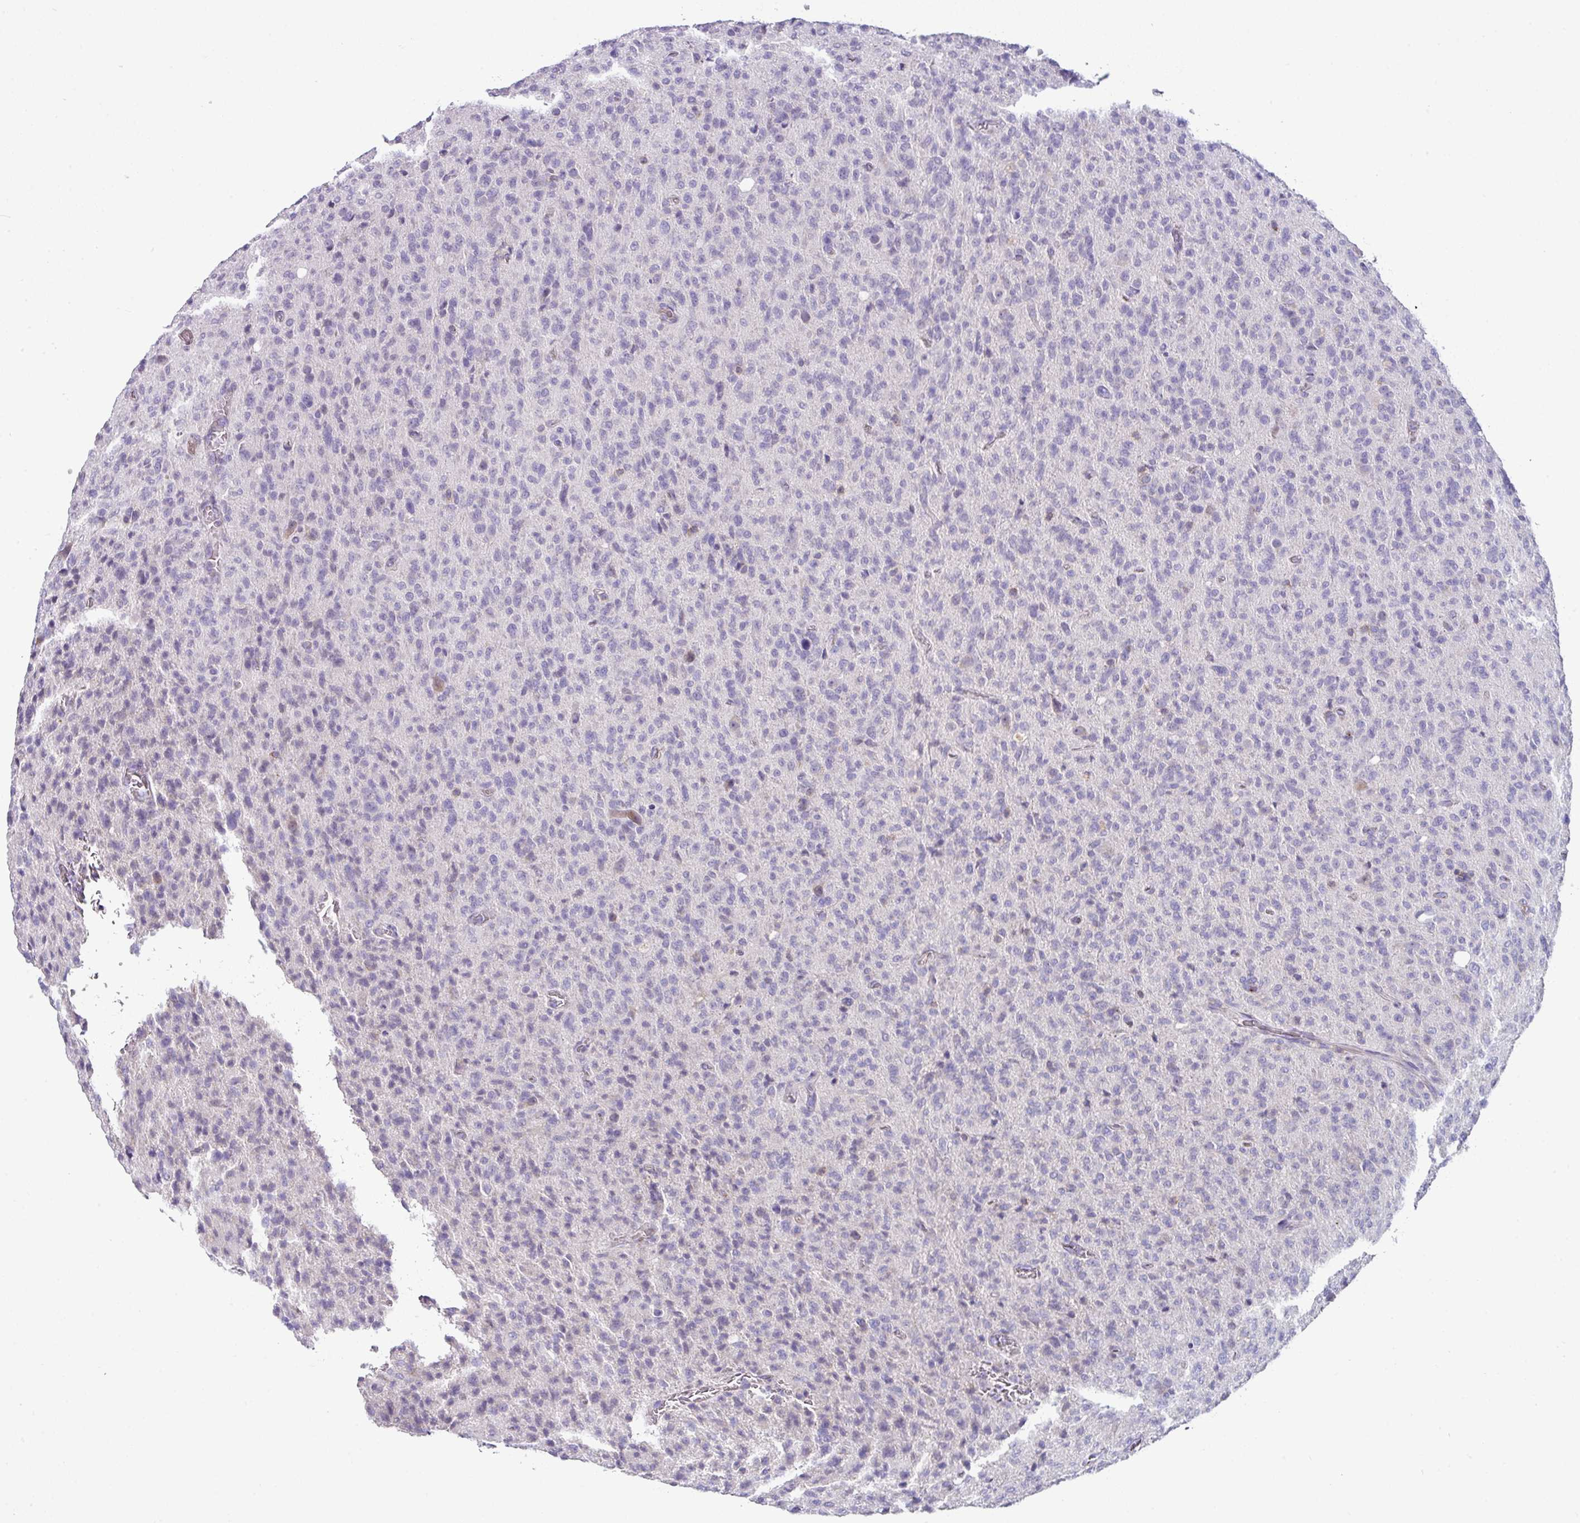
{"staining": {"intensity": "negative", "quantity": "none", "location": "none"}, "tissue": "glioma", "cell_type": "Tumor cells", "image_type": "cancer", "snomed": [{"axis": "morphology", "description": "Glioma, malignant, High grade"}, {"axis": "topography", "description": "Brain"}], "caption": "Tumor cells show no significant protein staining in glioma. (DAB (3,3'-diaminobenzidine) IHC, high magnification).", "gene": "SLAMF6", "patient": {"sex": "female", "age": 57}}